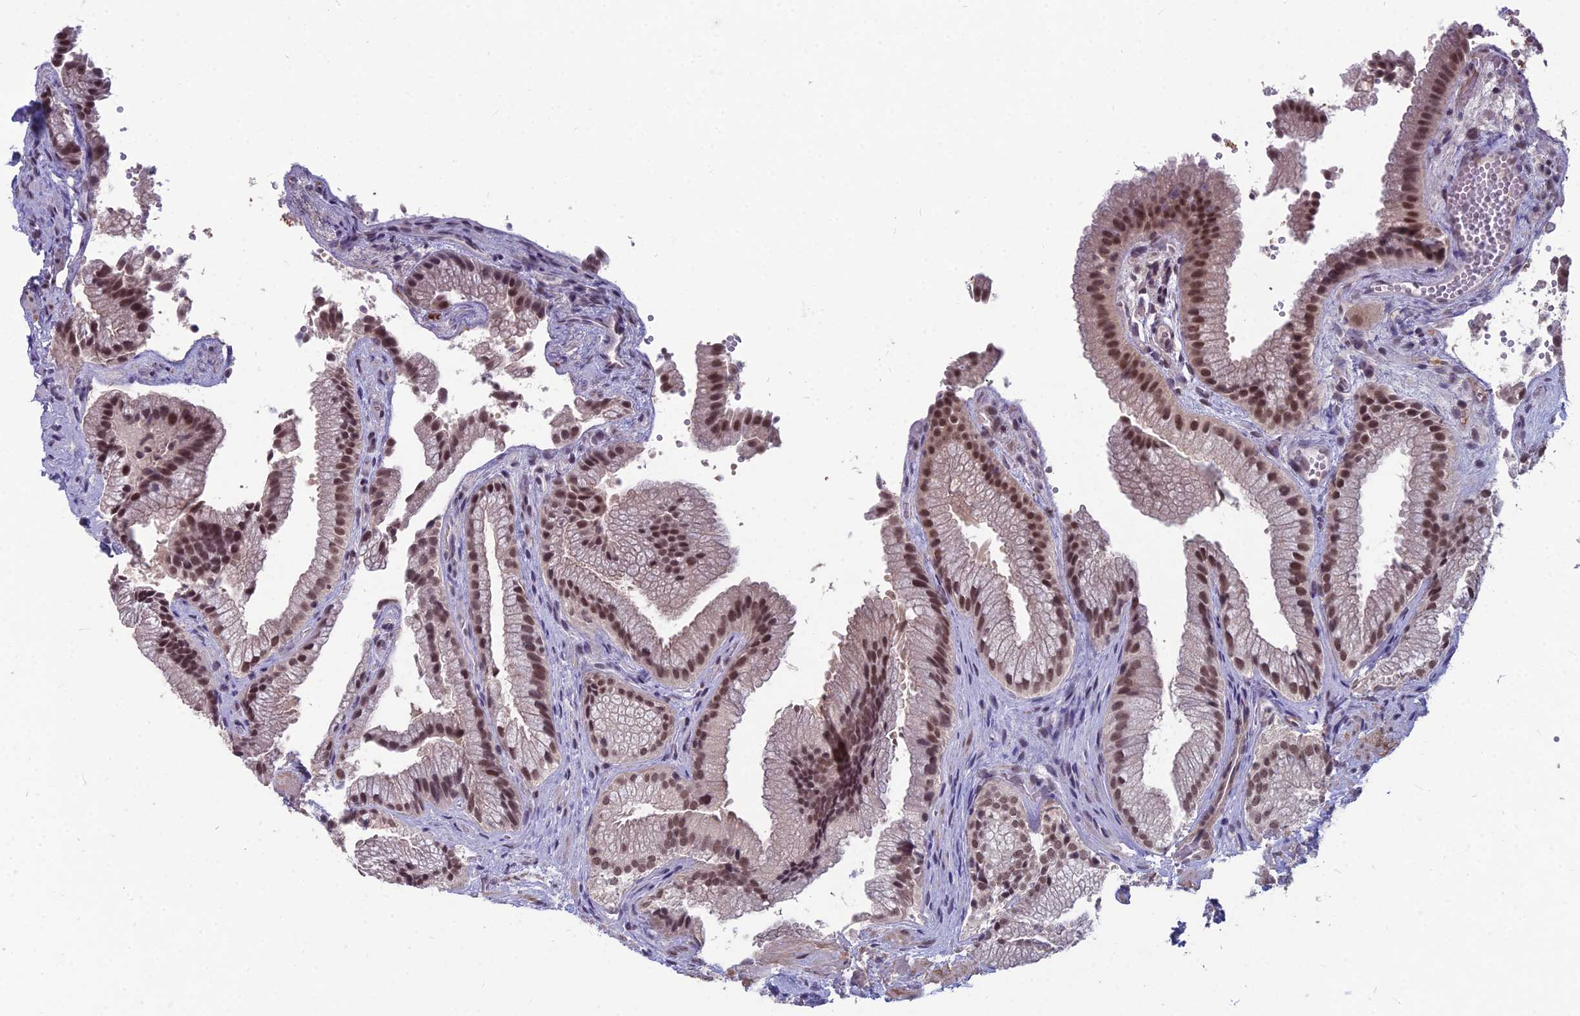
{"staining": {"intensity": "moderate", "quantity": ">75%", "location": "nuclear"}, "tissue": "gallbladder", "cell_type": "Glandular cells", "image_type": "normal", "snomed": [{"axis": "morphology", "description": "Normal tissue, NOS"}, {"axis": "morphology", "description": "Inflammation, NOS"}, {"axis": "topography", "description": "Gallbladder"}], "caption": "This is an image of IHC staining of normal gallbladder, which shows moderate staining in the nuclear of glandular cells.", "gene": "KAT7", "patient": {"sex": "male", "age": 51}}